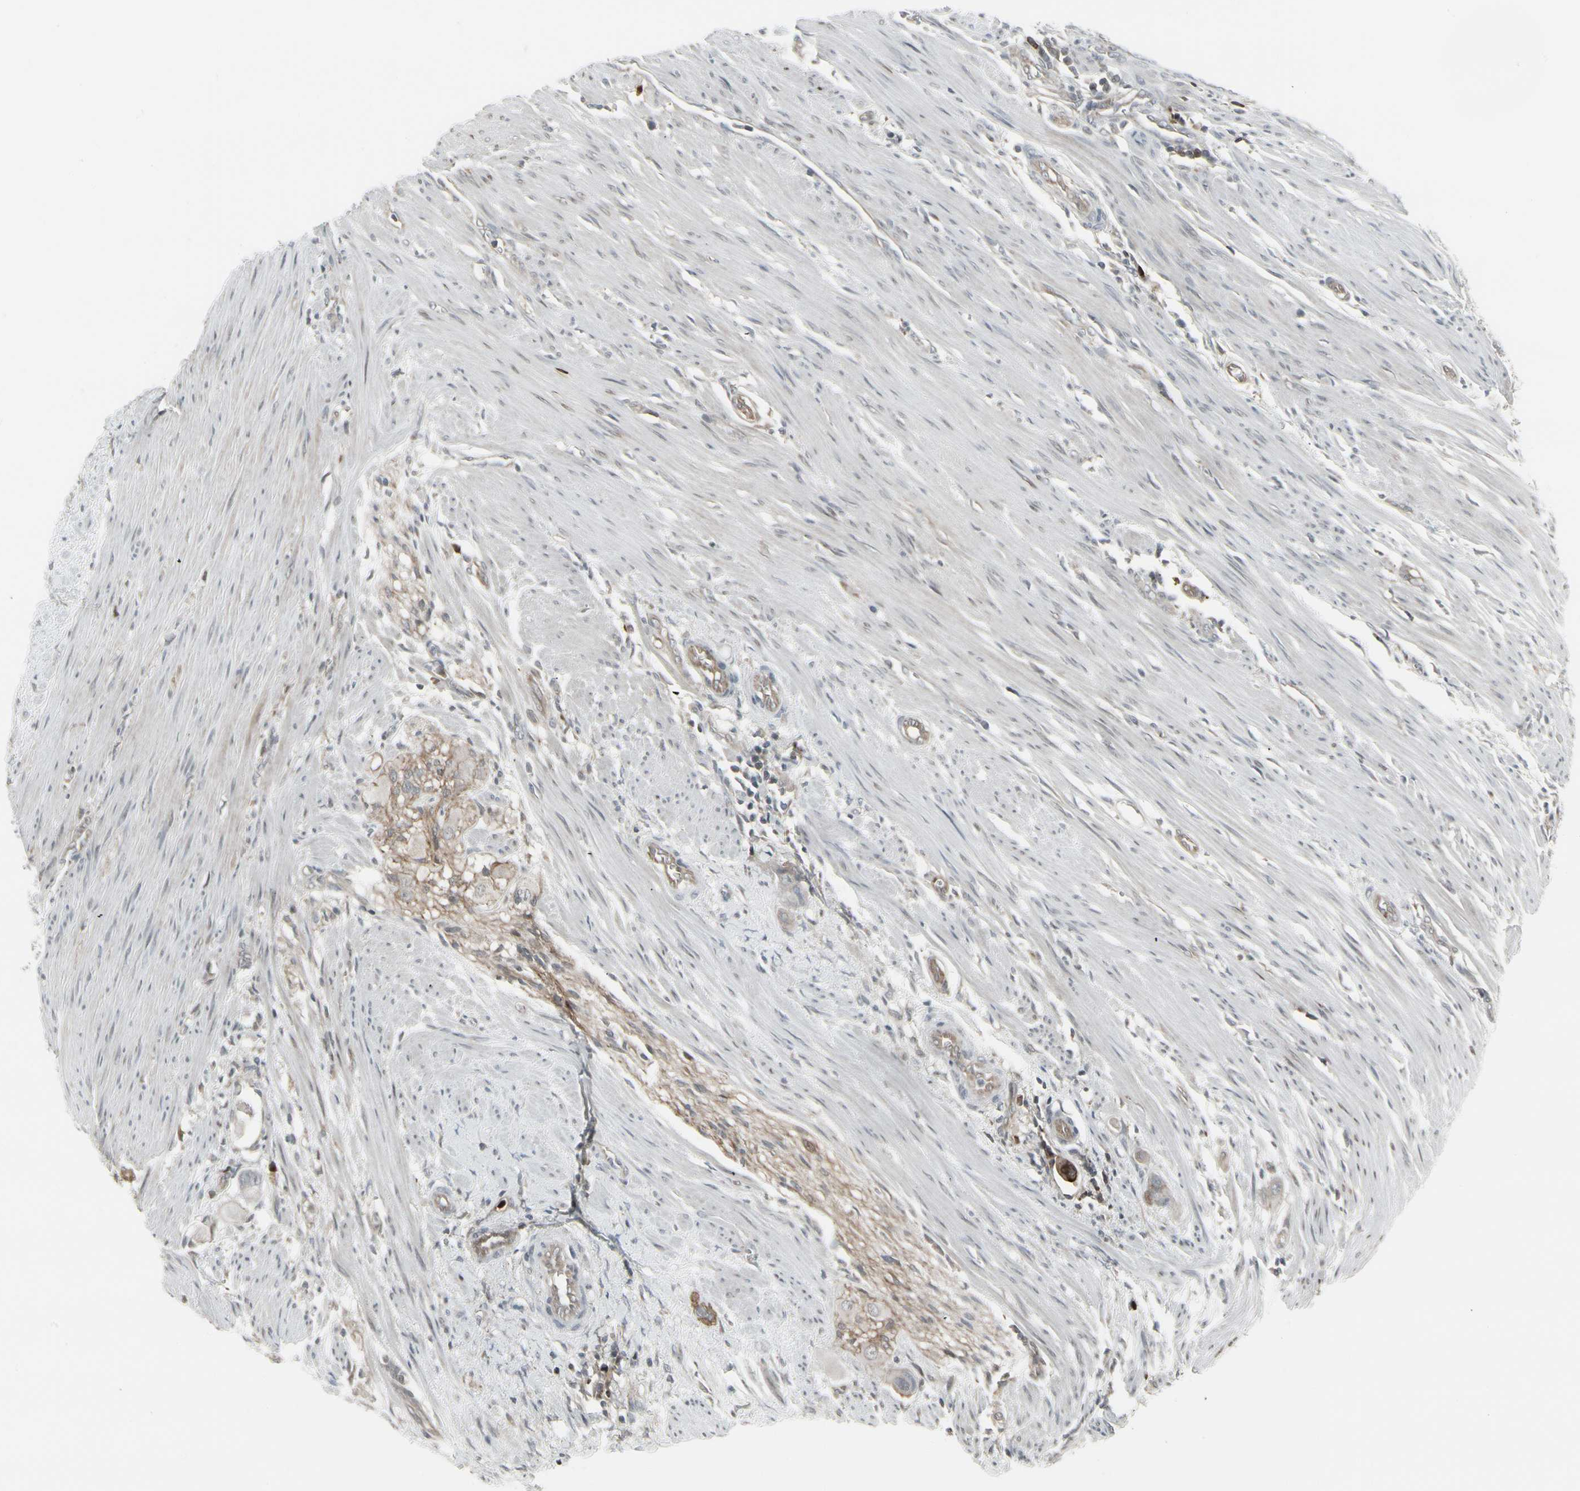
{"staining": {"intensity": "moderate", "quantity": ">75%", "location": "cytoplasmic/membranous"}, "tissue": "colorectal cancer", "cell_type": "Tumor cells", "image_type": "cancer", "snomed": [{"axis": "morphology", "description": "Adenocarcinoma, NOS"}, {"axis": "topography", "description": "Colon"}], "caption": "IHC histopathology image of neoplastic tissue: human colorectal adenocarcinoma stained using immunohistochemistry displays medium levels of moderate protein expression localized specifically in the cytoplasmic/membranous of tumor cells, appearing as a cytoplasmic/membranous brown color.", "gene": "IGFBP6", "patient": {"sex": "female", "age": 57}}